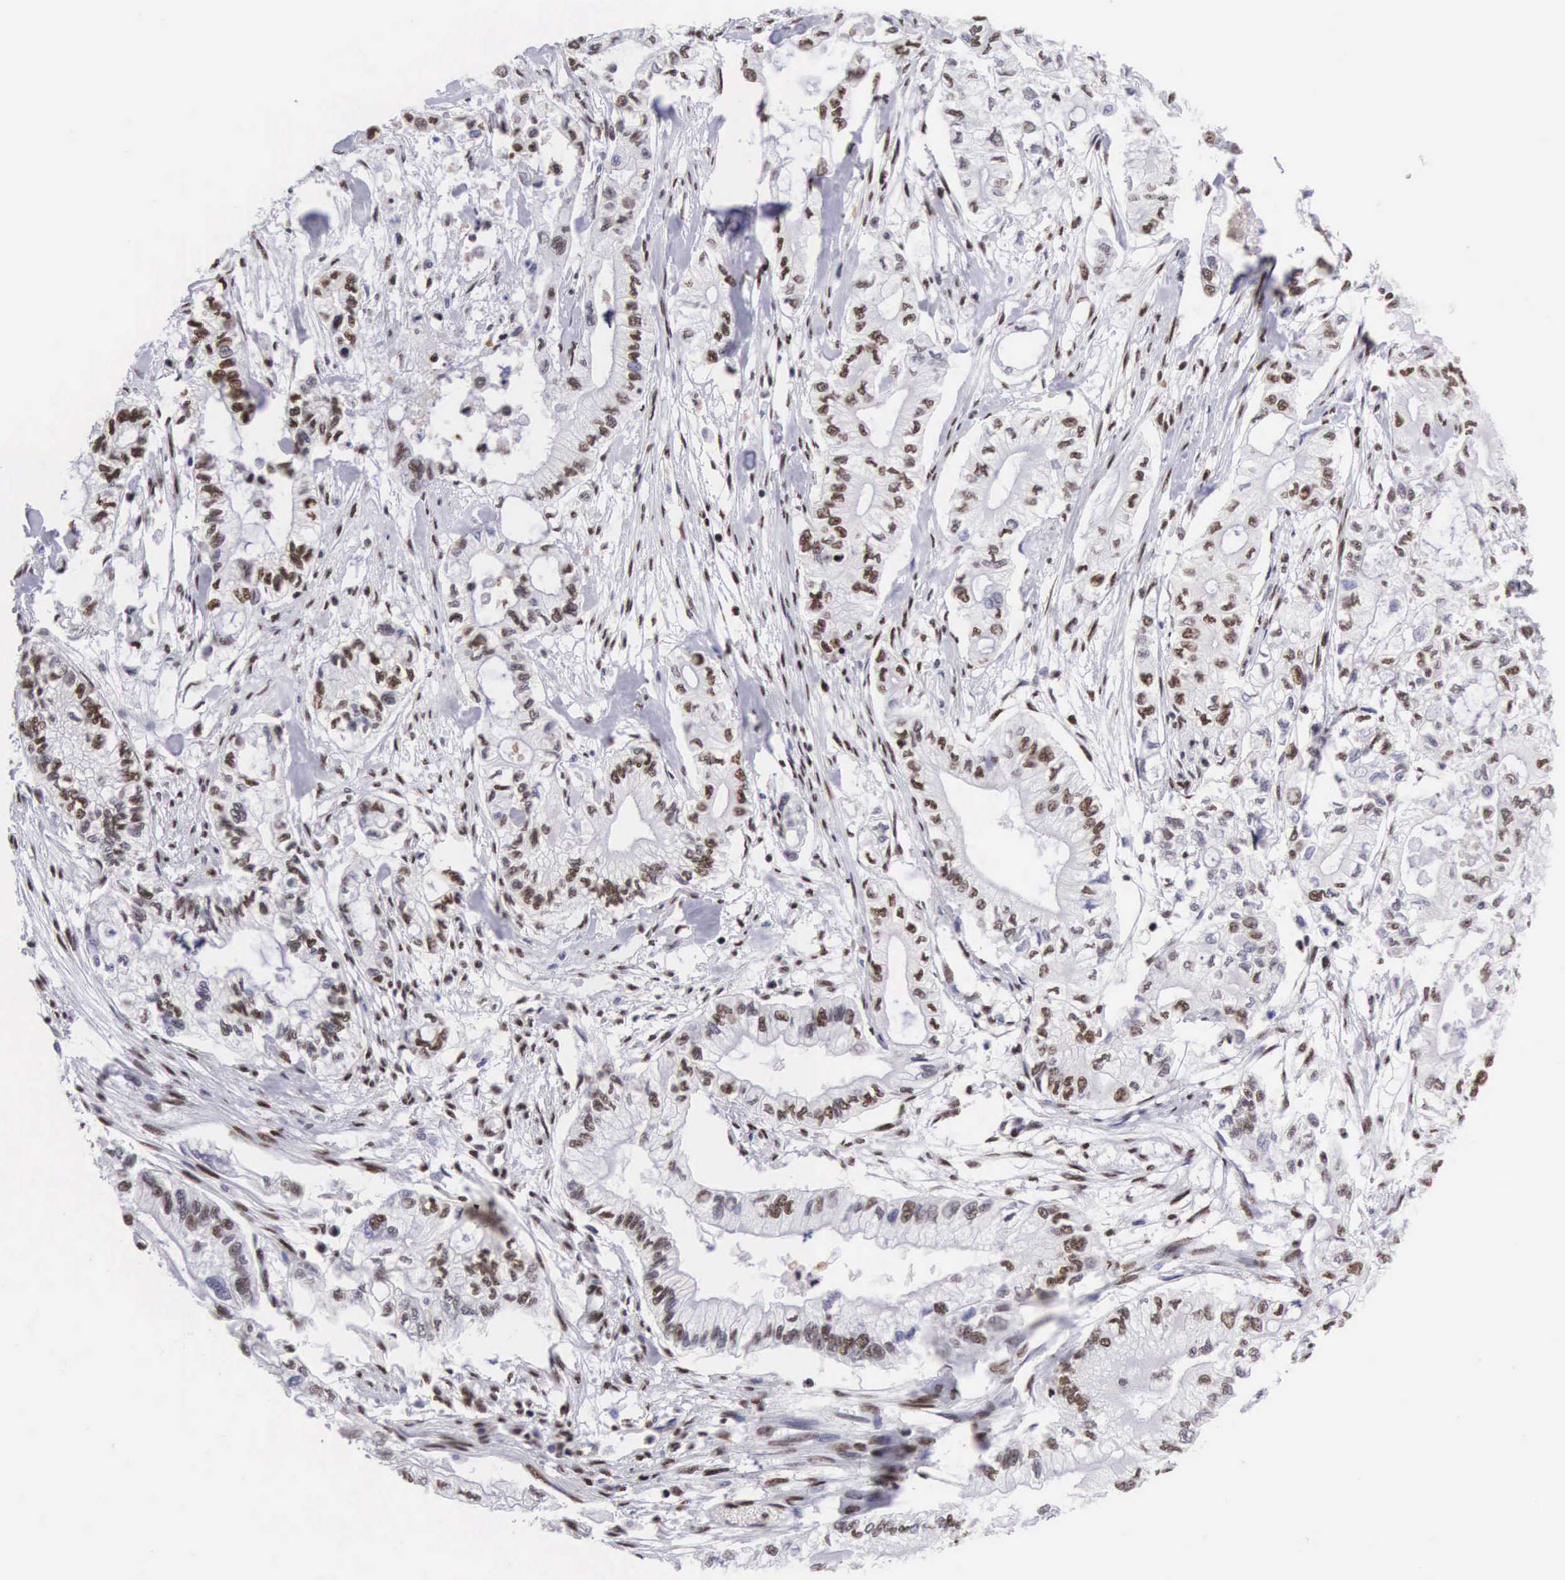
{"staining": {"intensity": "moderate", "quantity": ">75%", "location": "nuclear"}, "tissue": "pancreatic cancer", "cell_type": "Tumor cells", "image_type": "cancer", "snomed": [{"axis": "morphology", "description": "Adenocarcinoma, NOS"}, {"axis": "topography", "description": "Pancreas"}], "caption": "Pancreatic cancer was stained to show a protein in brown. There is medium levels of moderate nuclear expression in approximately >75% of tumor cells.", "gene": "SF3A1", "patient": {"sex": "male", "age": 79}}